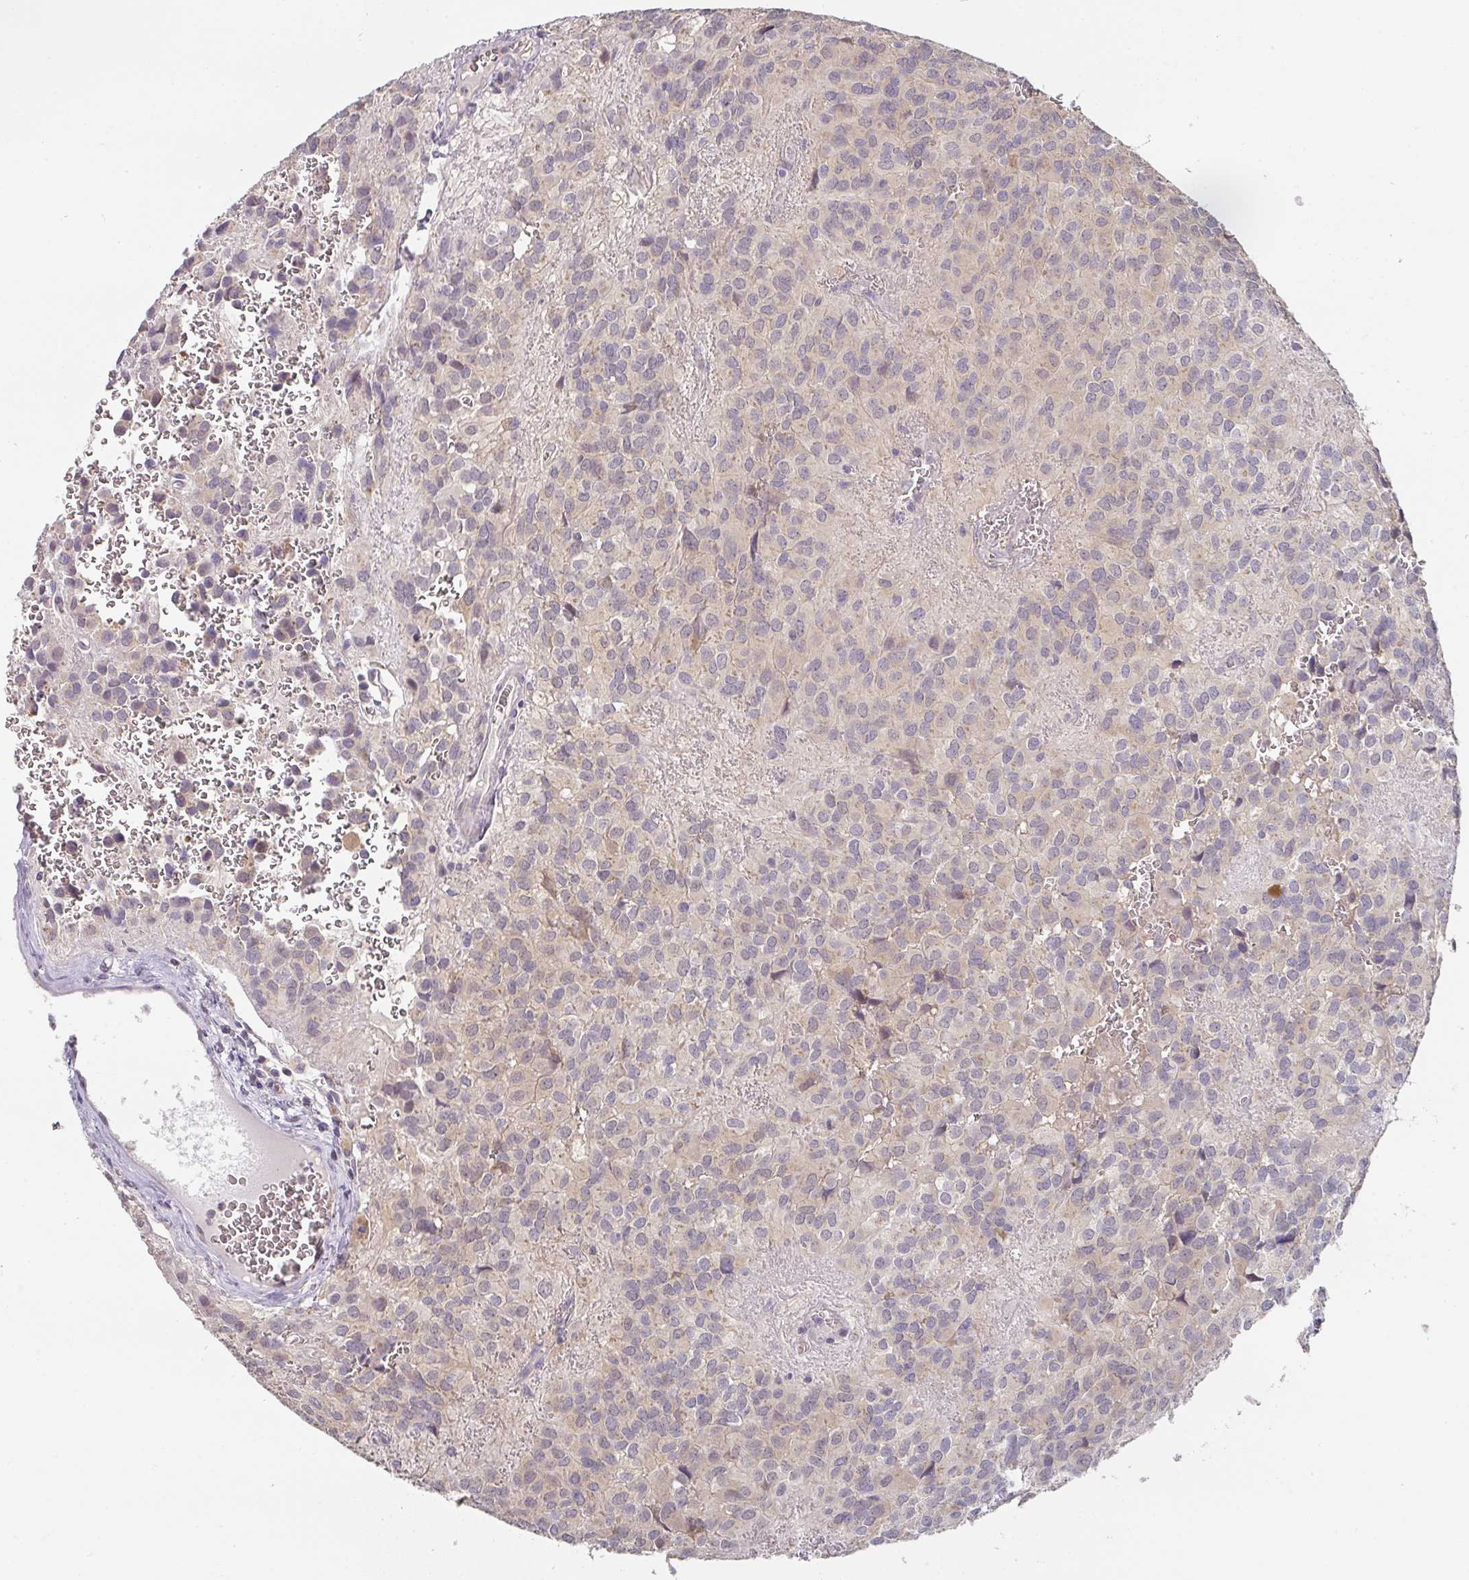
{"staining": {"intensity": "negative", "quantity": "none", "location": "none"}, "tissue": "glioma", "cell_type": "Tumor cells", "image_type": "cancer", "snomed": [{"axis": "morphology", "description": "Glioma, malignant, Low grade"}, {"axis": "topography", "description": "Brain"}], "caption": "This is an IHC image of malignant glioma (low-grade). There is no expression in tumor cells.", "gene": "FOXN4", "patient": {"sex": "male", "age": 56}}